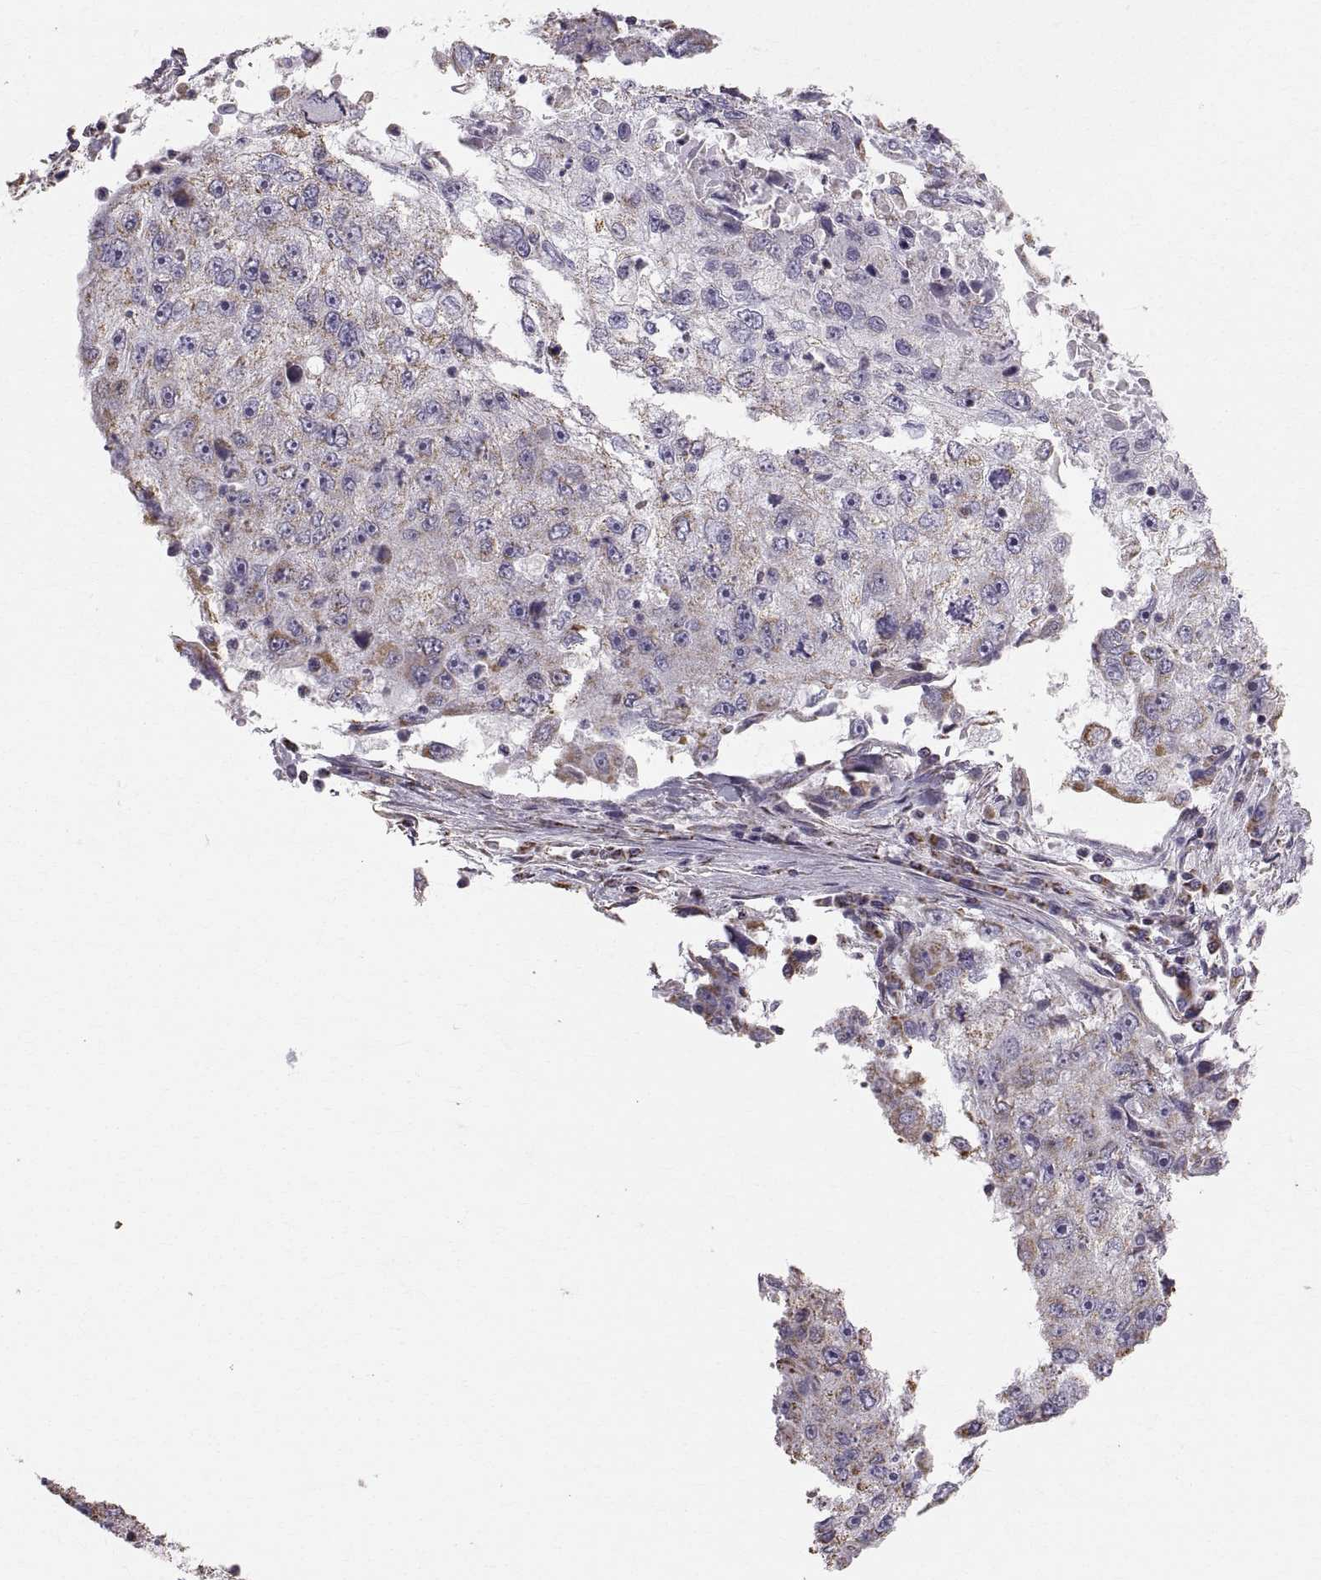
{"staining": {"intensity": "moderate", "quantity": "<25%", "location": "cytoplasmic/membranous"}, "tissue": "cervical cancer", "cell_type": "Tumor cells", "image_type": "cancer", "snomed": [{"axis": "morphology", "description": "Squamous cell carcinoma, NOS"}, {"axis": "topography", "description": "Cervix"}], "caption": "Protein staining by immunohistochemistry demonstrates moderate cytoplasmic/membranous expression in about <25% of tumor cells in cervical cancer (squamous cell carcinoma).", "gene": "STMND1", "patient": {"sex": "female", "age": 36}}